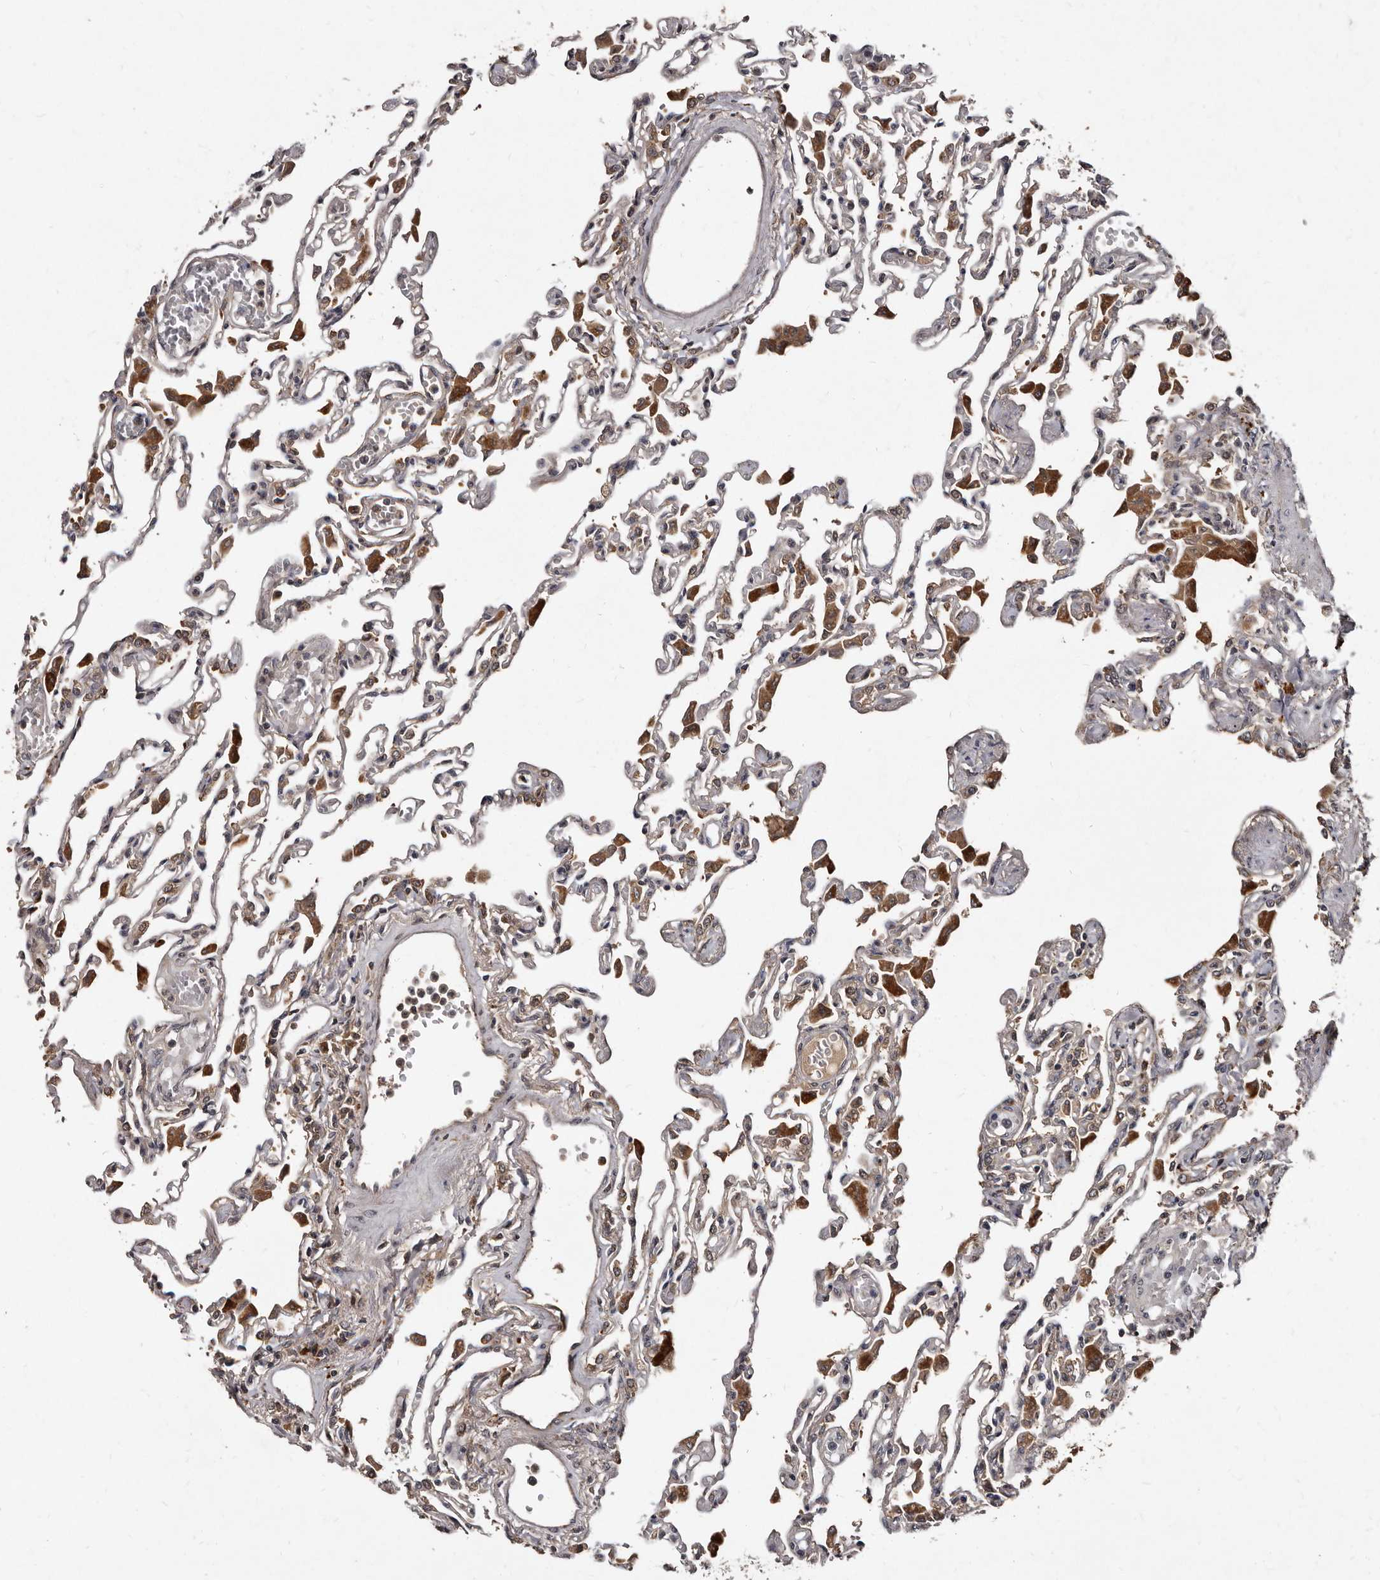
{"staining": {"intensity": "moderate", "quantity": "25%-75%", "location": "cytoplasmic/membranous"}, "tissue": "lung", "cell_type": "Alveolar cells", "image_type": "normal", "snomed": [{"axis": "morphology", "description": "Normal tissue, NOS"}, {"axis": "topography", "description": "Bronchus"}, {"axis": "topography", "description": "Lung"}], "caption": "Immunohistochemistry staining of benign lung, which displays medium levels of moderate cytoplasmic/membranous staining in about 25%-75% of alveolar cells indicating moderate cytoplasmic/membranous protein expression. The staining was performed using DAB (brown) for protein detection and nuclei were counterstained in hematoxylin (blue).", "gene": "PMVK", "patient": {"sex": "female", "age": 49}}